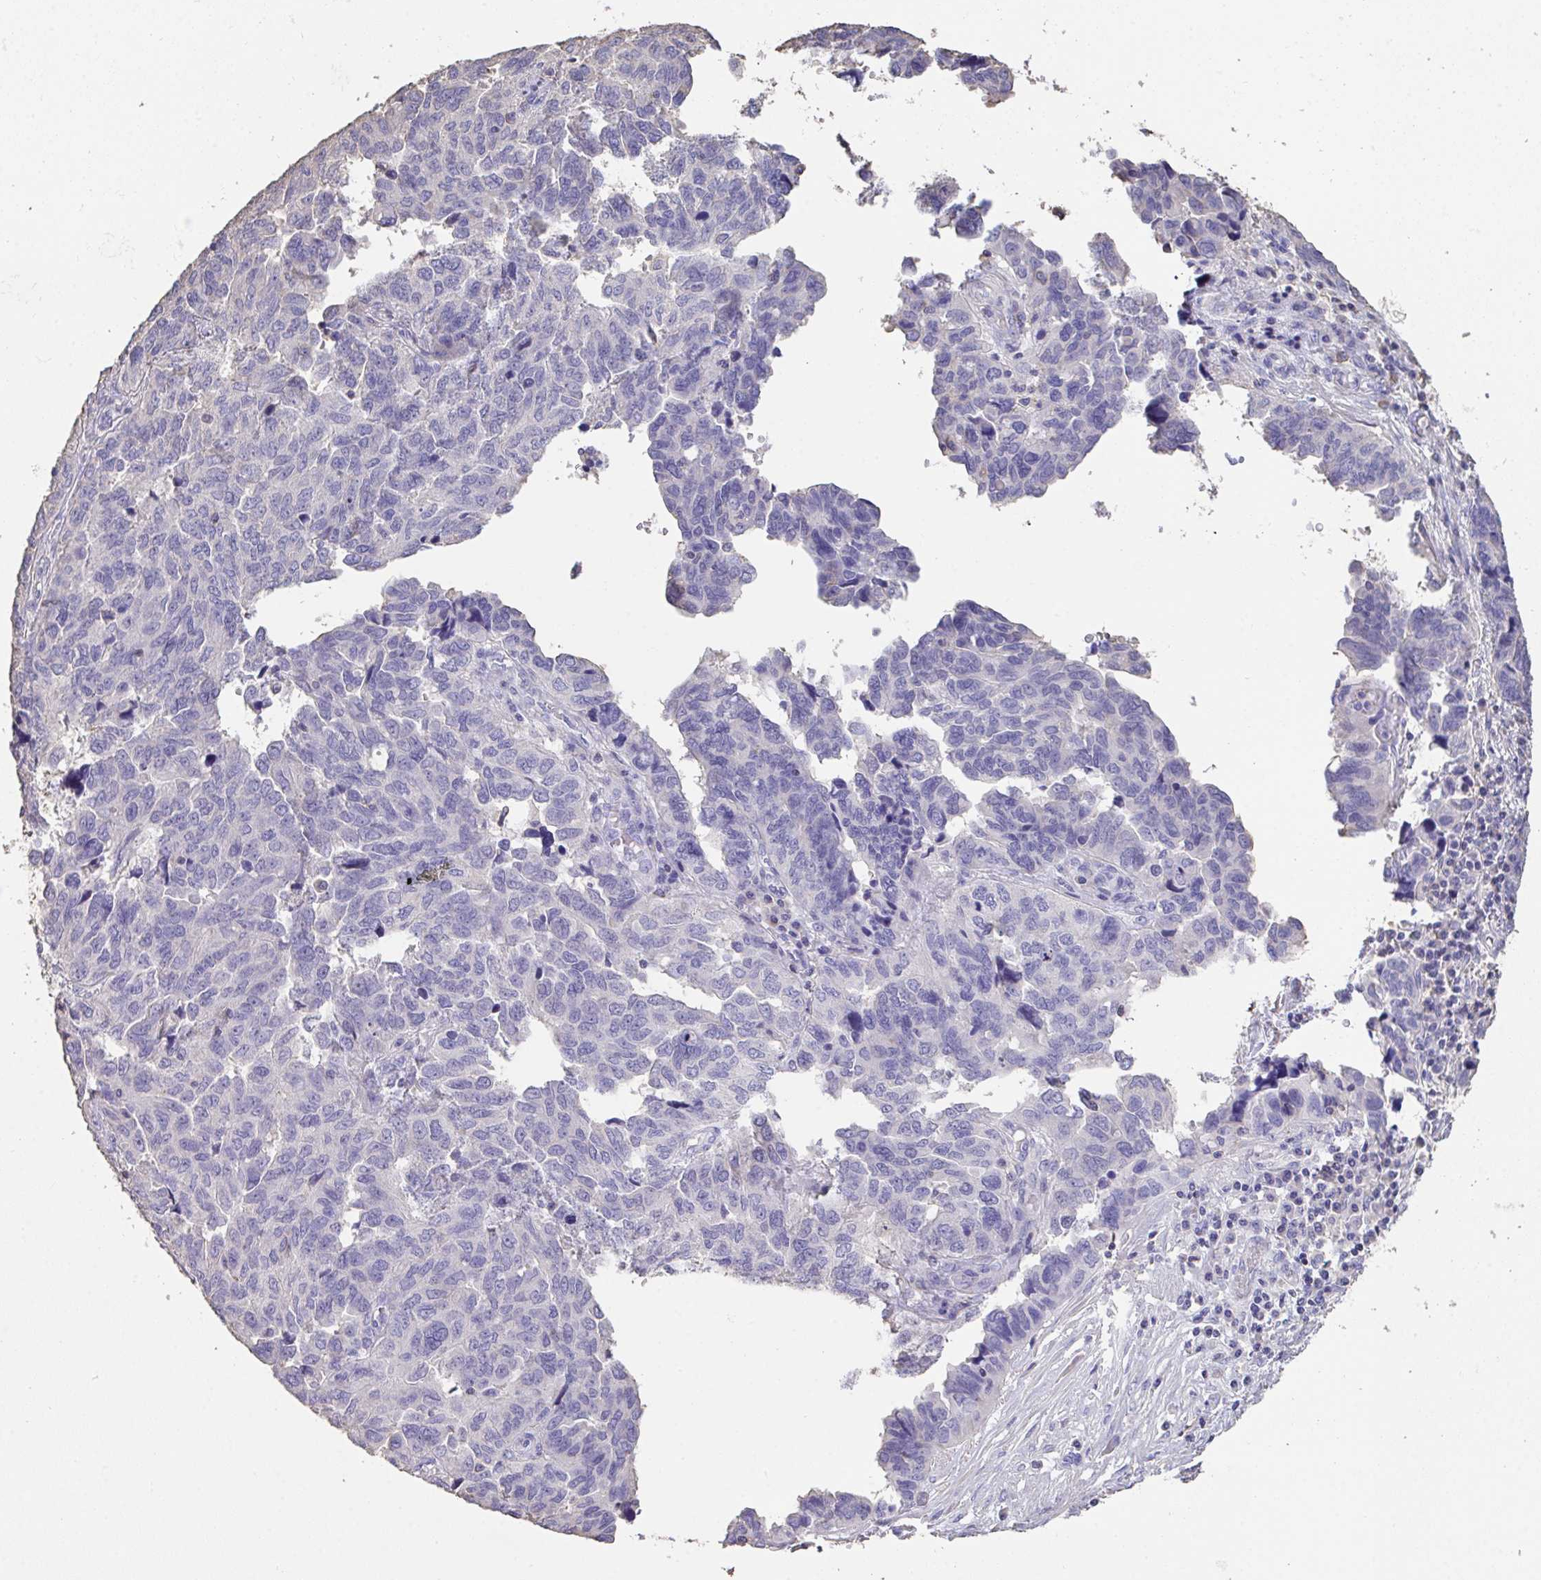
{"staining": {"intensity": "negative", "quantity": "none", "location": "none"}, "tissue": "ovarian cancer", "cell_type": "Tumor cells", "image_type": "cancer", "snomed": [{"axis": "morphology", "description": "Cystadenocarcinoma, serous, NOS"}, {"axis": "topography", "description": "Ovary"}], "caption": "Immunohistochemistry (IHC) histopathology image of neoplastic tissue: human ovarian cancer (serous cystadenocarcinoma) stained with DAB (3,3'-diaminobenzidine) exhibits no significant protein positivity in tumor cells.", "gene": "IL23R", "patient": {"sex": "female", "age": 64}}